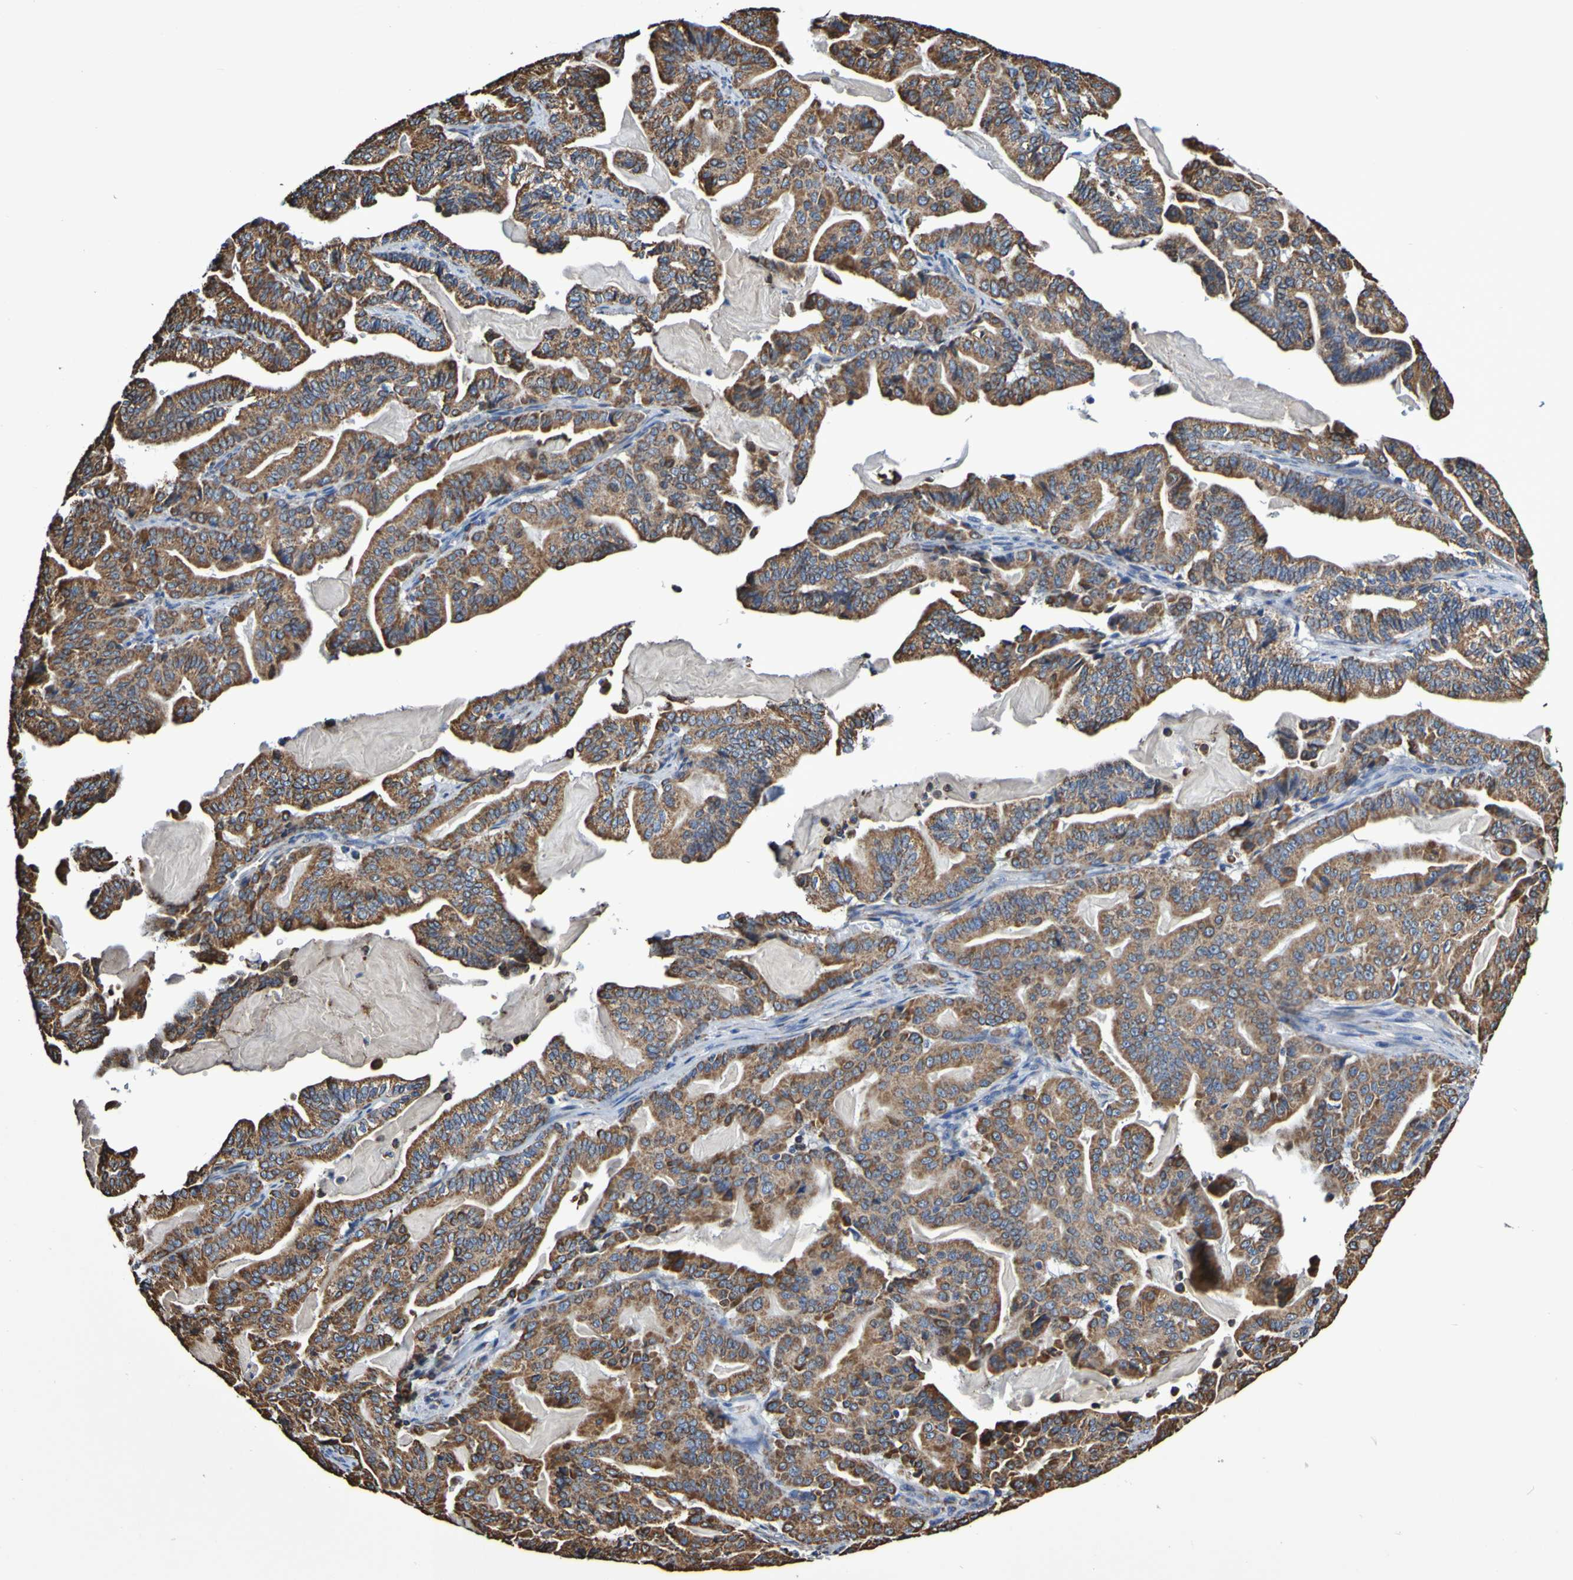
{"staining": {"intensity": "strong", "quantity": ">75%", "location": "cytoplasmic/membranous"}, "tissue": "pancreatic cancer", "cell_type": "Tumor cells", "image_type": "cancer", "snomed": [{"axis": "morphology", "description": "Adenocarcinoma, NOS"}, {"axis": "topography", "description": "Pancreas"}], "caption": "Immunohistochemical staining of adenocarcinoma (pancreatic) shows strong cytoplasmic/membranous protein expression in about >75% of tumor cells.", "gene": "IL18R1", "patient": {"sex": "male", "age": 63}}